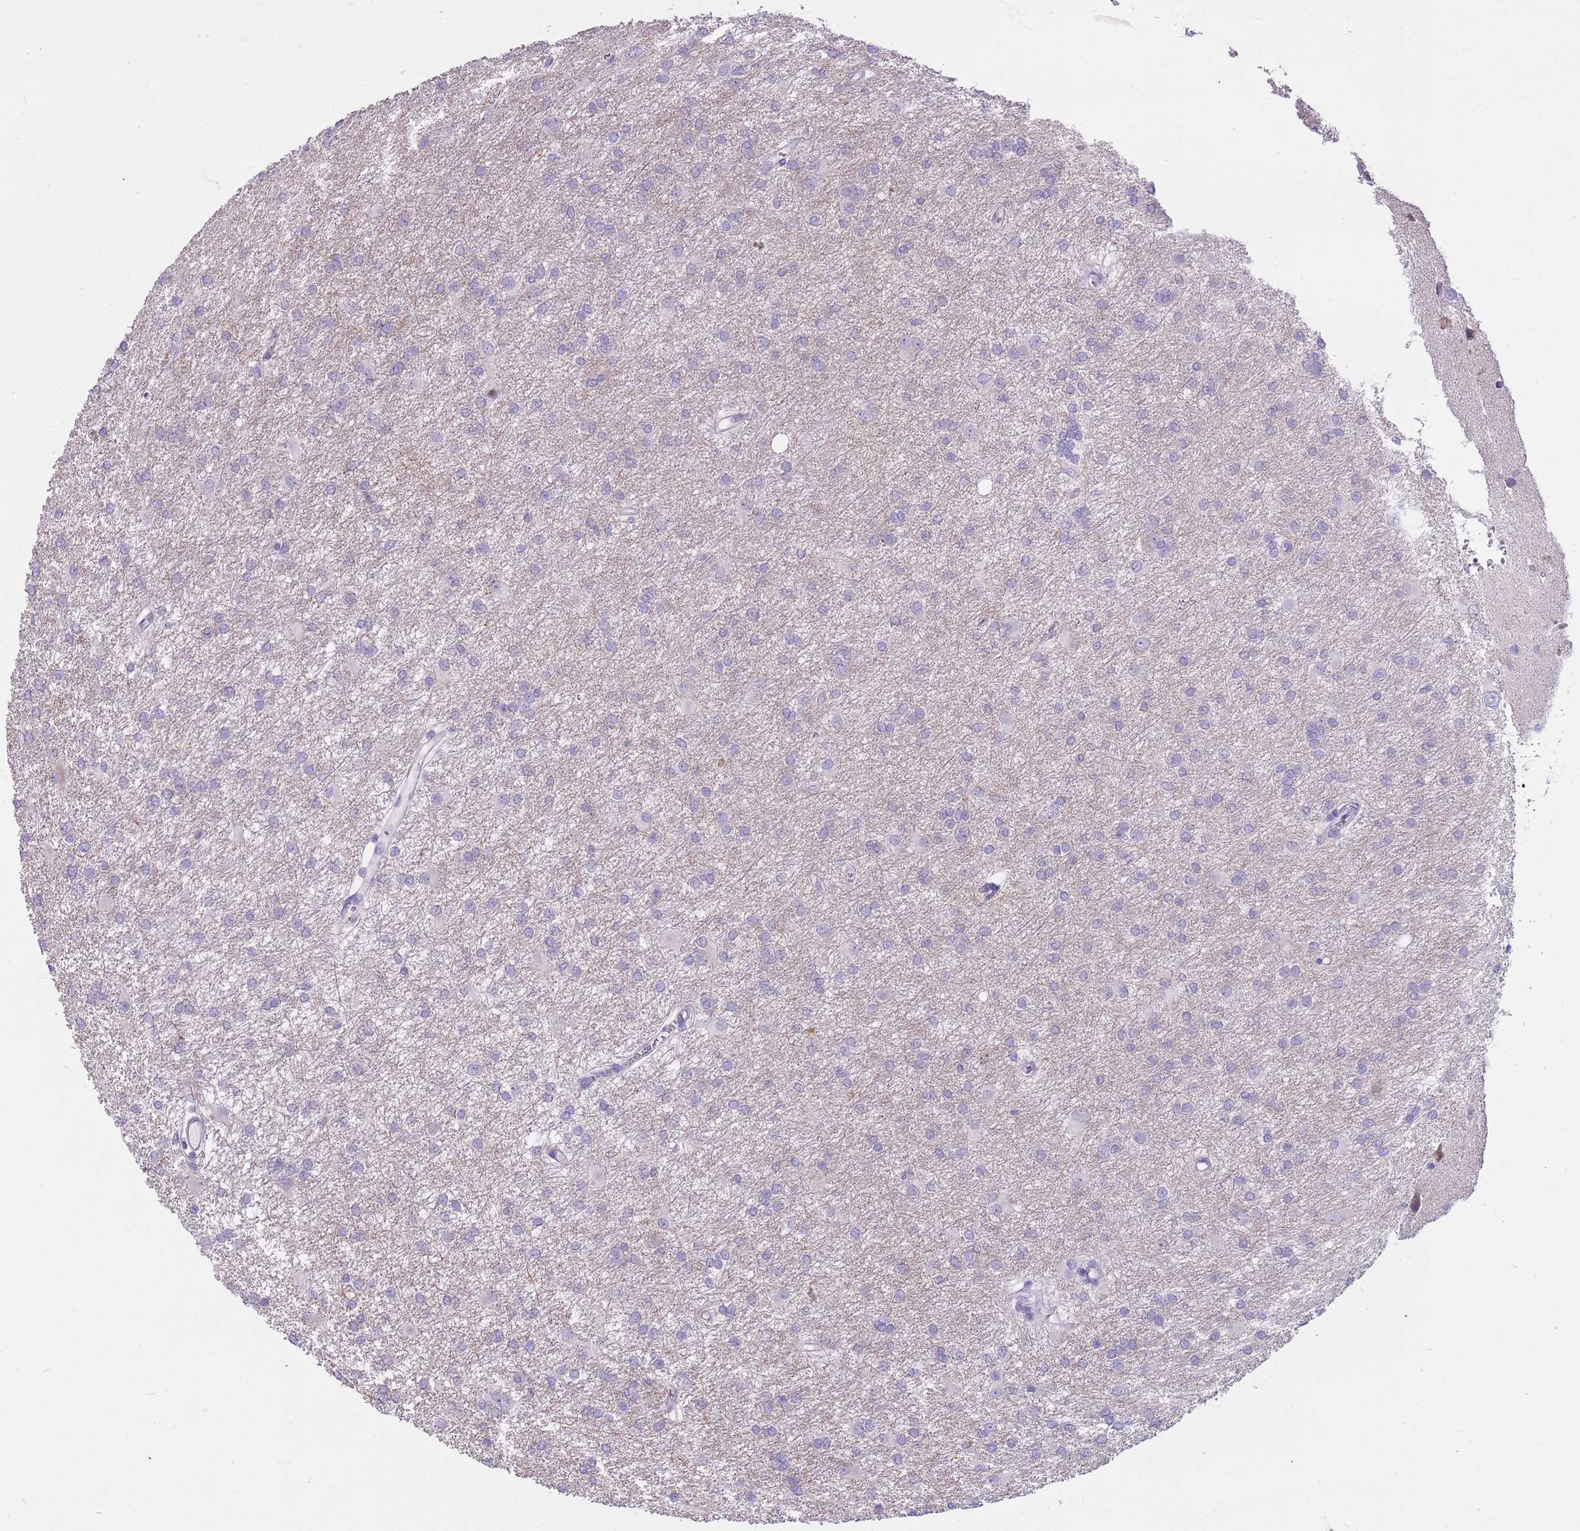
{"staining": {"intensity": "negative", "quantity": "none", "location": "none"}, "tissue": "glioma", "cell_type": "Tumor cells", "image_type": "cancer", "snomed": [{"axis": "morphology", "description": "Glioma, malignant, High grade"}, {"axis": "topography", "description": "Brain"}], "caption": "Immunohistochemical staining of malignant glioma (high-grade) shows no significant staining in tumor cells.", "gene": "CNPPD1", "patient": {"sex": "female", "age": 50}}